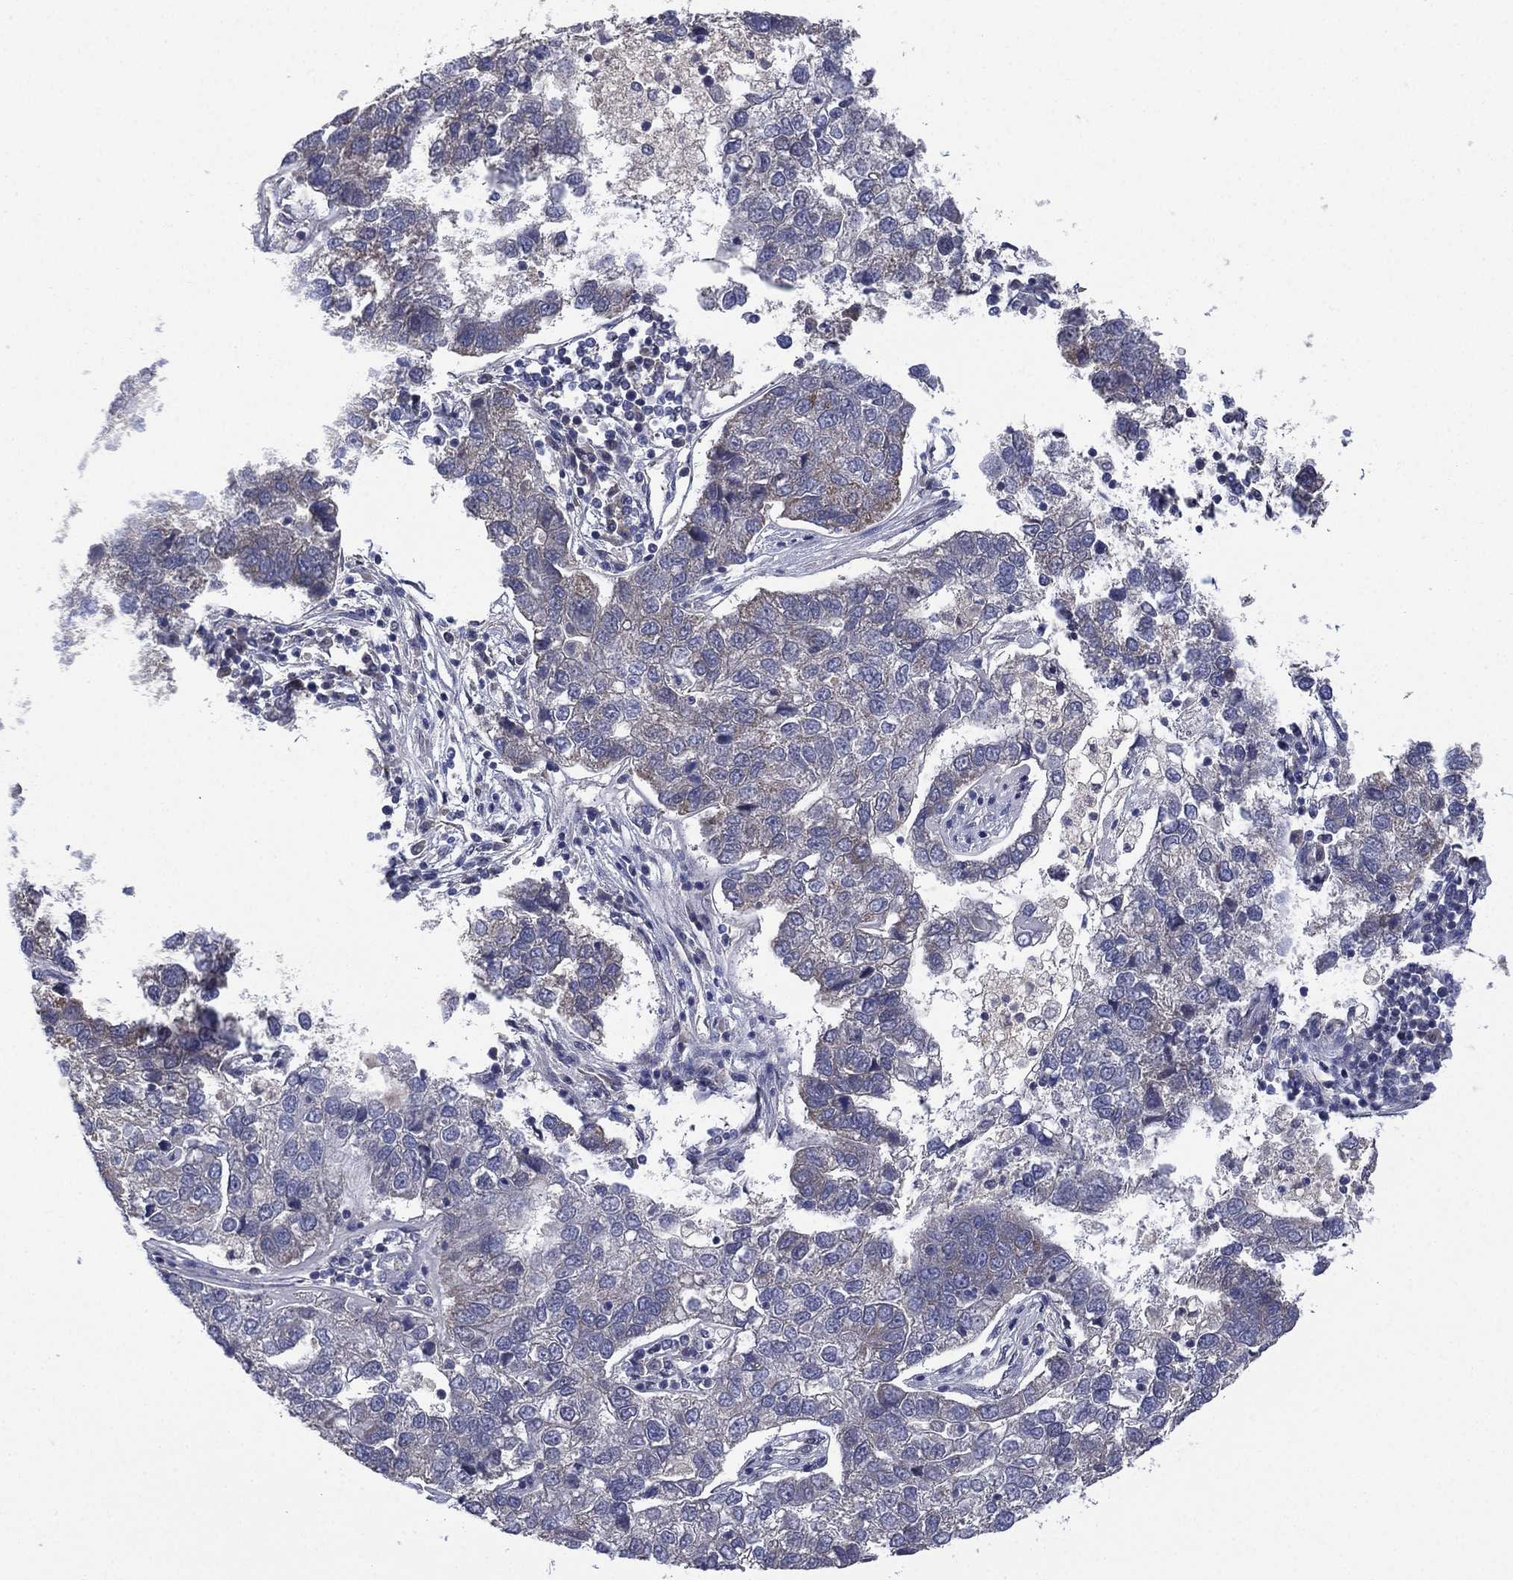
{"staining": {"intensity": "weak", "quantity": "<25%", "location": "cytoplasmic/membranous"}, "tissue": "pancreatic cancer", "cell_type": "Tumor cells", "image_type": "cancer", "snomed": [{"axis": "morphology", "description": "Adenocarcinoma, NOS"}, {"axis": "topography", "description": "Pancreas"}], "caption": "DAB (3,3'-diaminobenzidine) immunohistochemical staining of human pancreatic cancer (adenocarcinoma) reveals no significant staining in tumor cells.", "gene": "MPP7", "patient": {"sex": "female", "age": 61}}